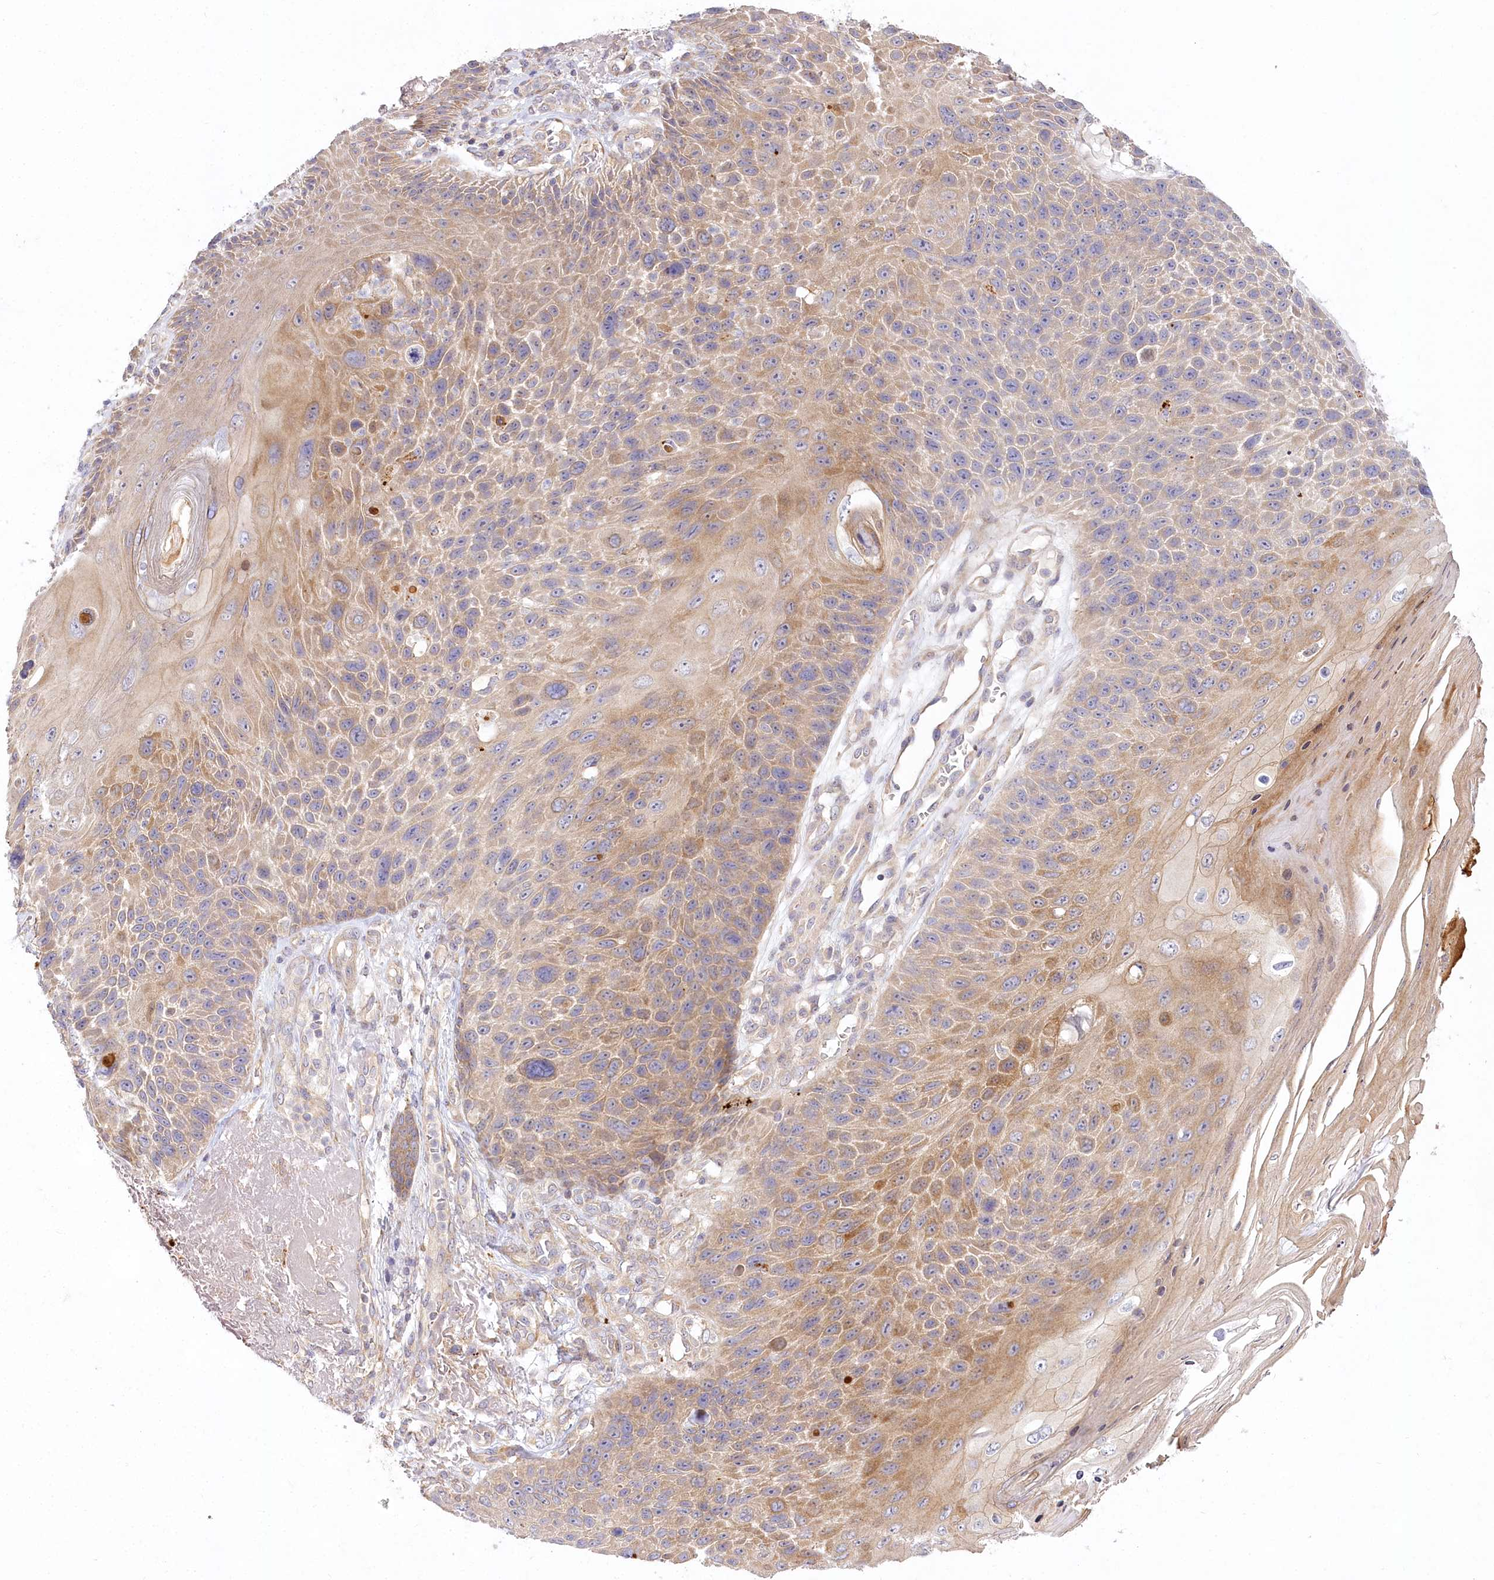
{"staining": {"intensity": "moderate", "quantity": "25%-75%", "location": "cytoplasmic/membranous"}, "tissue": "skin cancer", "cell_type": "Tumor cells", "image_type": "cancer", "snomed": [{"axis": "morphology", "description": "Squamous cell carcinoma, NOS"}, {"axis": "topography", "description": "Skin"}], "caption": "About 25%-75% of tumor cells in human squamous cell carcinoma (skin) exhibit moderate cytoplasmic/membranous protein staining as visualized by brown immunohistochemical staining.", "gene": "PYROXD1", "patient": {"sex": "female", "age": 88}}